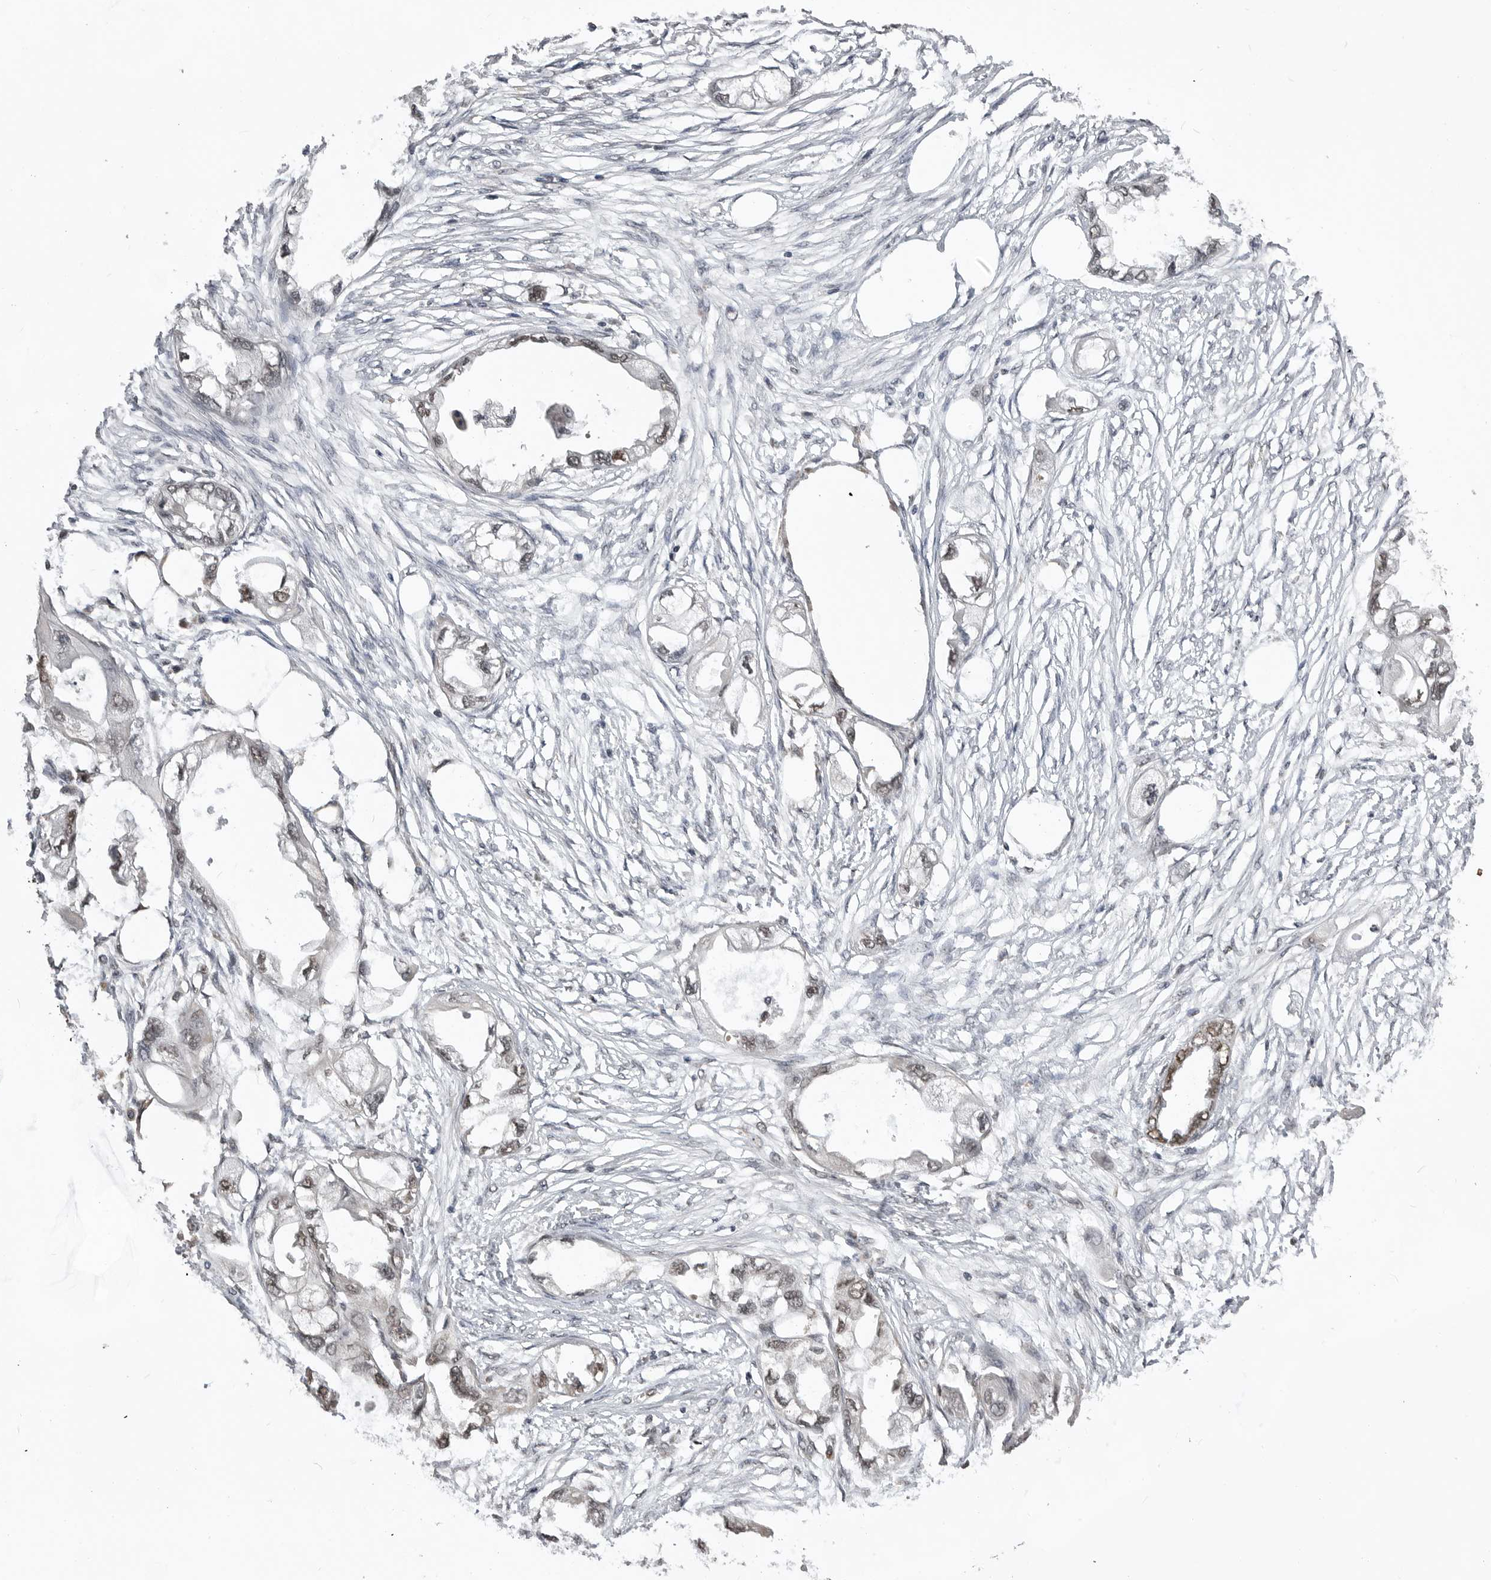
{"staining": {"intensity": "weak", "quantity": ">75%", "location": "nuclear"}, "tissue": "endometrial cancer", "cell_type": "Tumor cells", "image_type": "cancer", "snomed": [{"axis": "morphology", "description": "Adenocarcinoma, NOS"}, {"axis": "morphology", "description": "Adenocarcinoma, metastatic, NOS"}, {"axis": "topography", "description": "Adipose tissue"}, {"axis": "topography", "description": "Endometrium"}], "caption": "High-power microscopy captured an immunohistochemistry histopathology image of endometrial metastatic adenocarcinoma, revealing weak nuclear staining in approximately >75% of tumor cells. Using DAB (brown) and hematoxylin (blue) stains, captured at high magnification using brightfield microscopy.", "gene": "SMARCC1", "patient": {"sex": "female", "age": 67}}